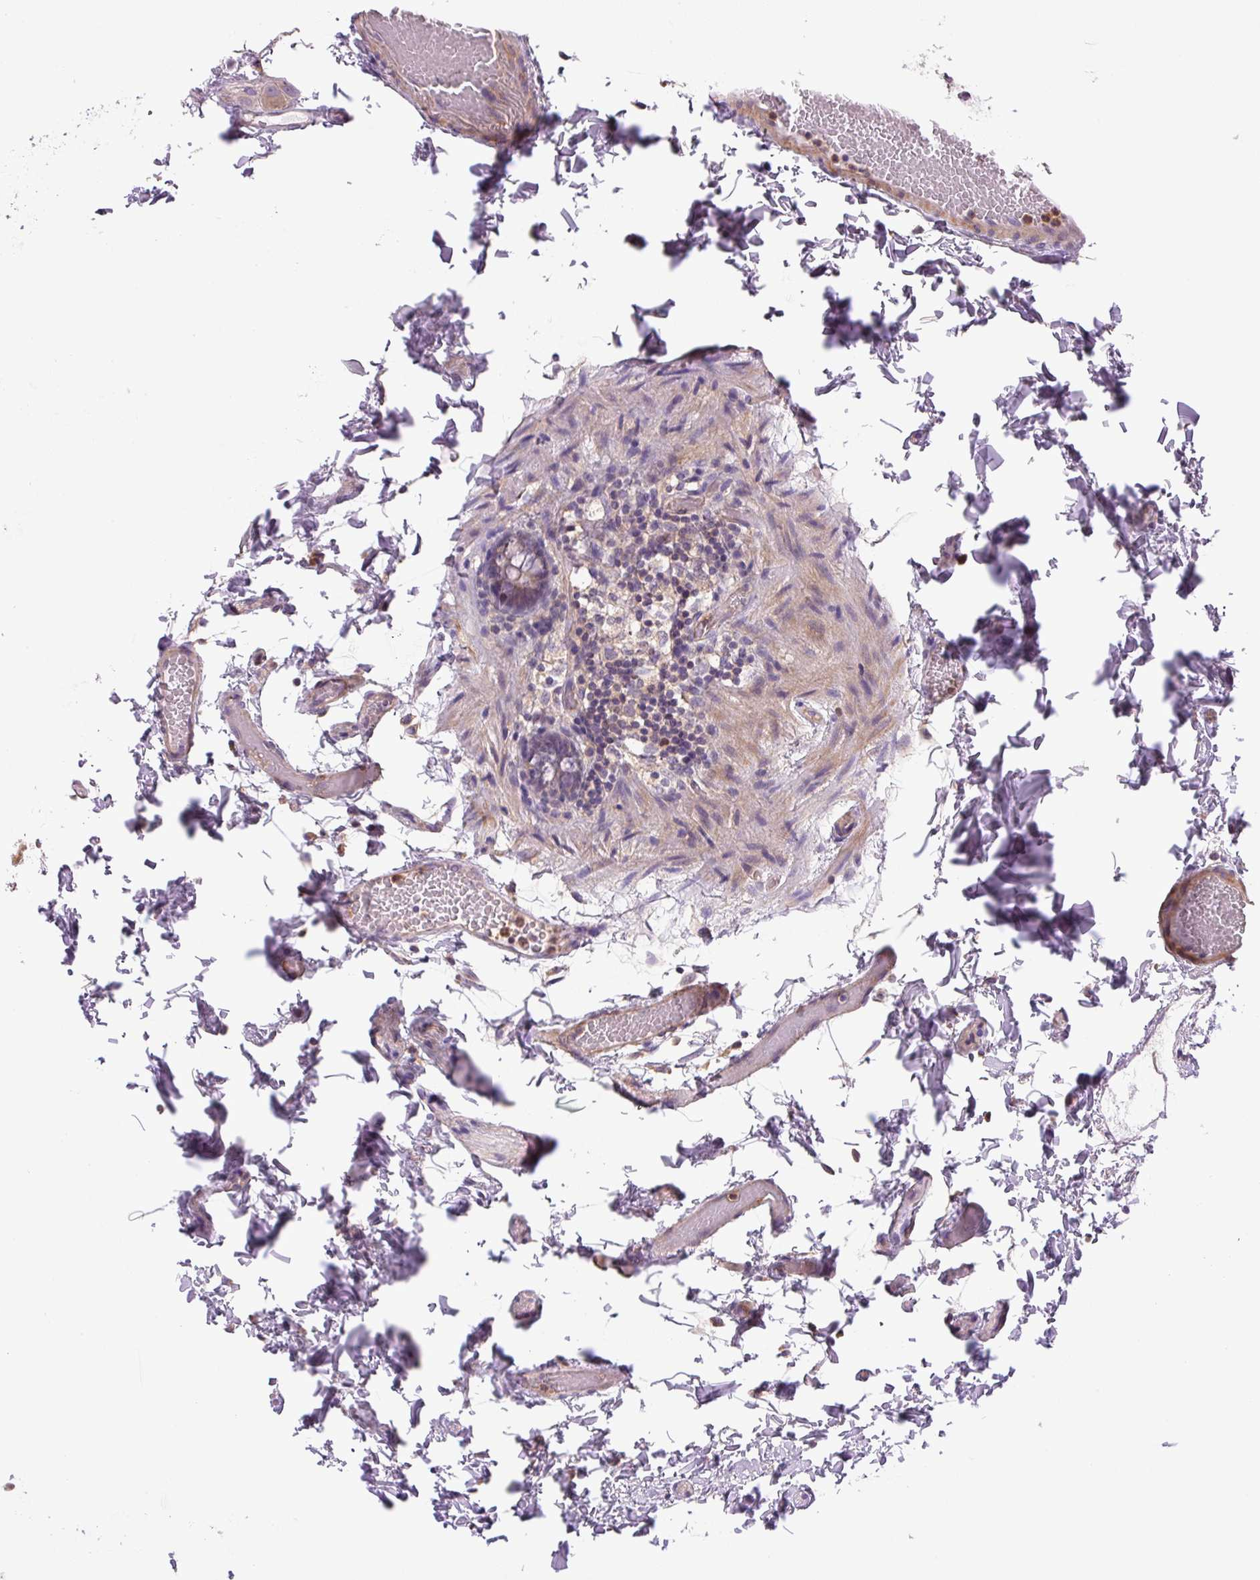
{"staining": {"intensity": "moderate", "quantity": ">75%", "location": "cytoplasmic/membranous"}, "tissue": "colon", "cell_type": "Endothelial cells", "image_type": "normal", "snomed": [{"axis": "morphology", "description": "Normal tissue, NOS"}, {"axis": "topography", "description": "Colon"}, {"axis": "topography", "description": "Peripheral nerve tissue"}], "caption": "Human colon stained with a brown dye displays moderate cytoplasmic/membranous positive expression in approximately >75% of endothelial cells.", "gene": "KIFC1", "patient": {"sex": "male", "age": 84}}